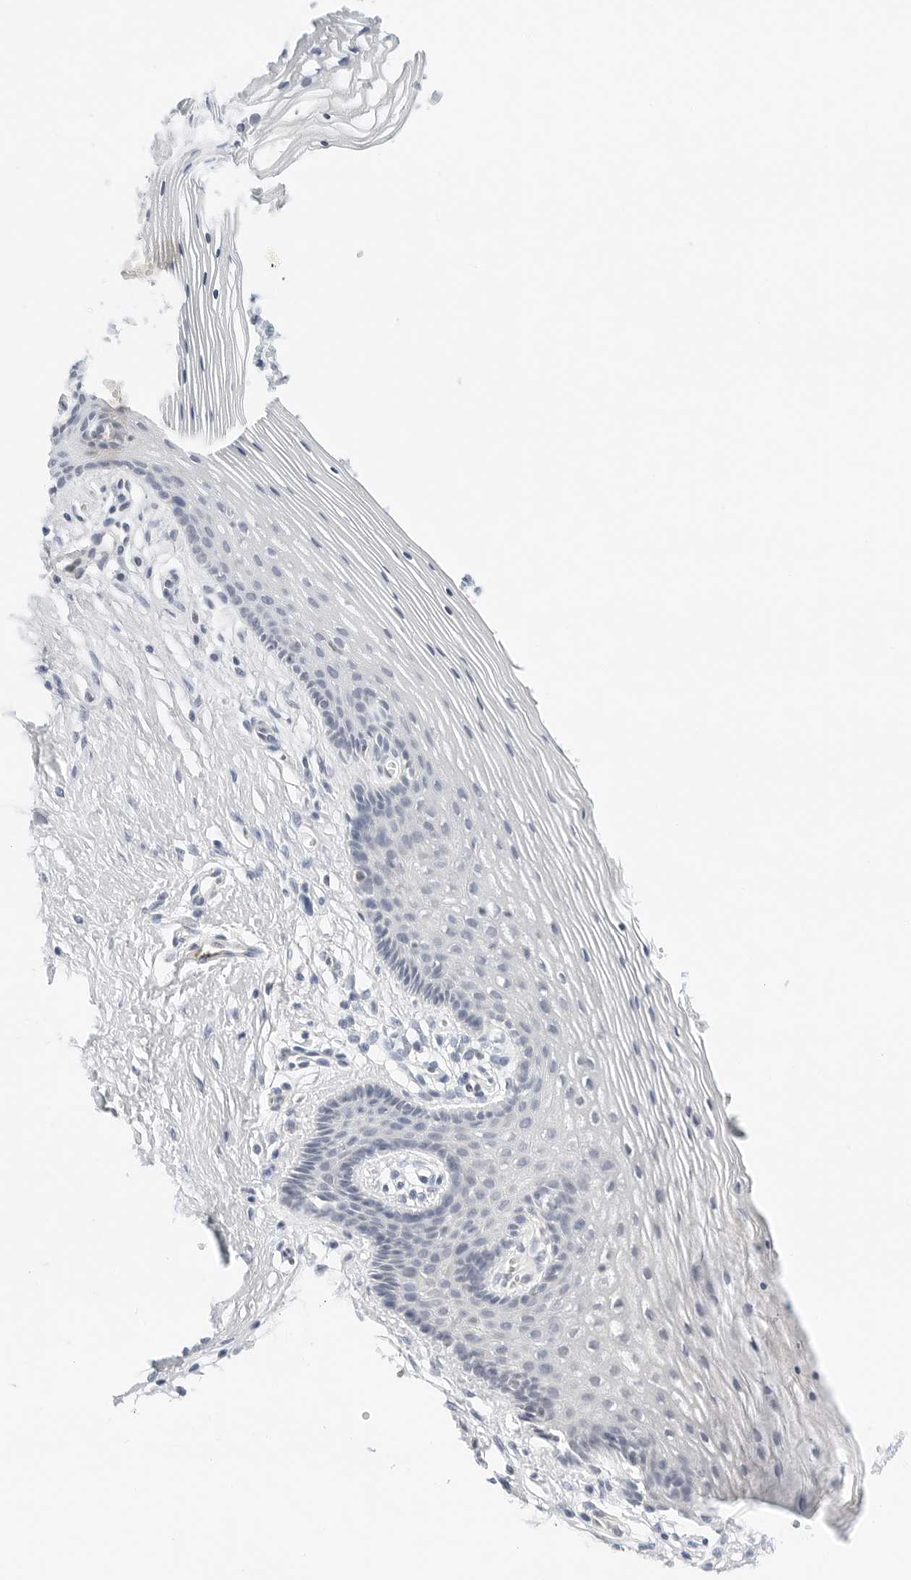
{"staining": {"intensity": "negative", "quantity": "none", "location": "none"}, "tissue": "vagina", "cell_type": "Squamous epithelial cells", "image_type": "normal", "snomed": [{"axis": "morphology", "description": "Normal tissue, NOS"}, {"axis": "topography", "description": "Vagina"}], "caption": "This is an IHC histopathology image of benign vagina. There is no expression in squamous epithelial cells.", "gene": "PKDCC", "patient": {"sex": "female", "age": 32}}